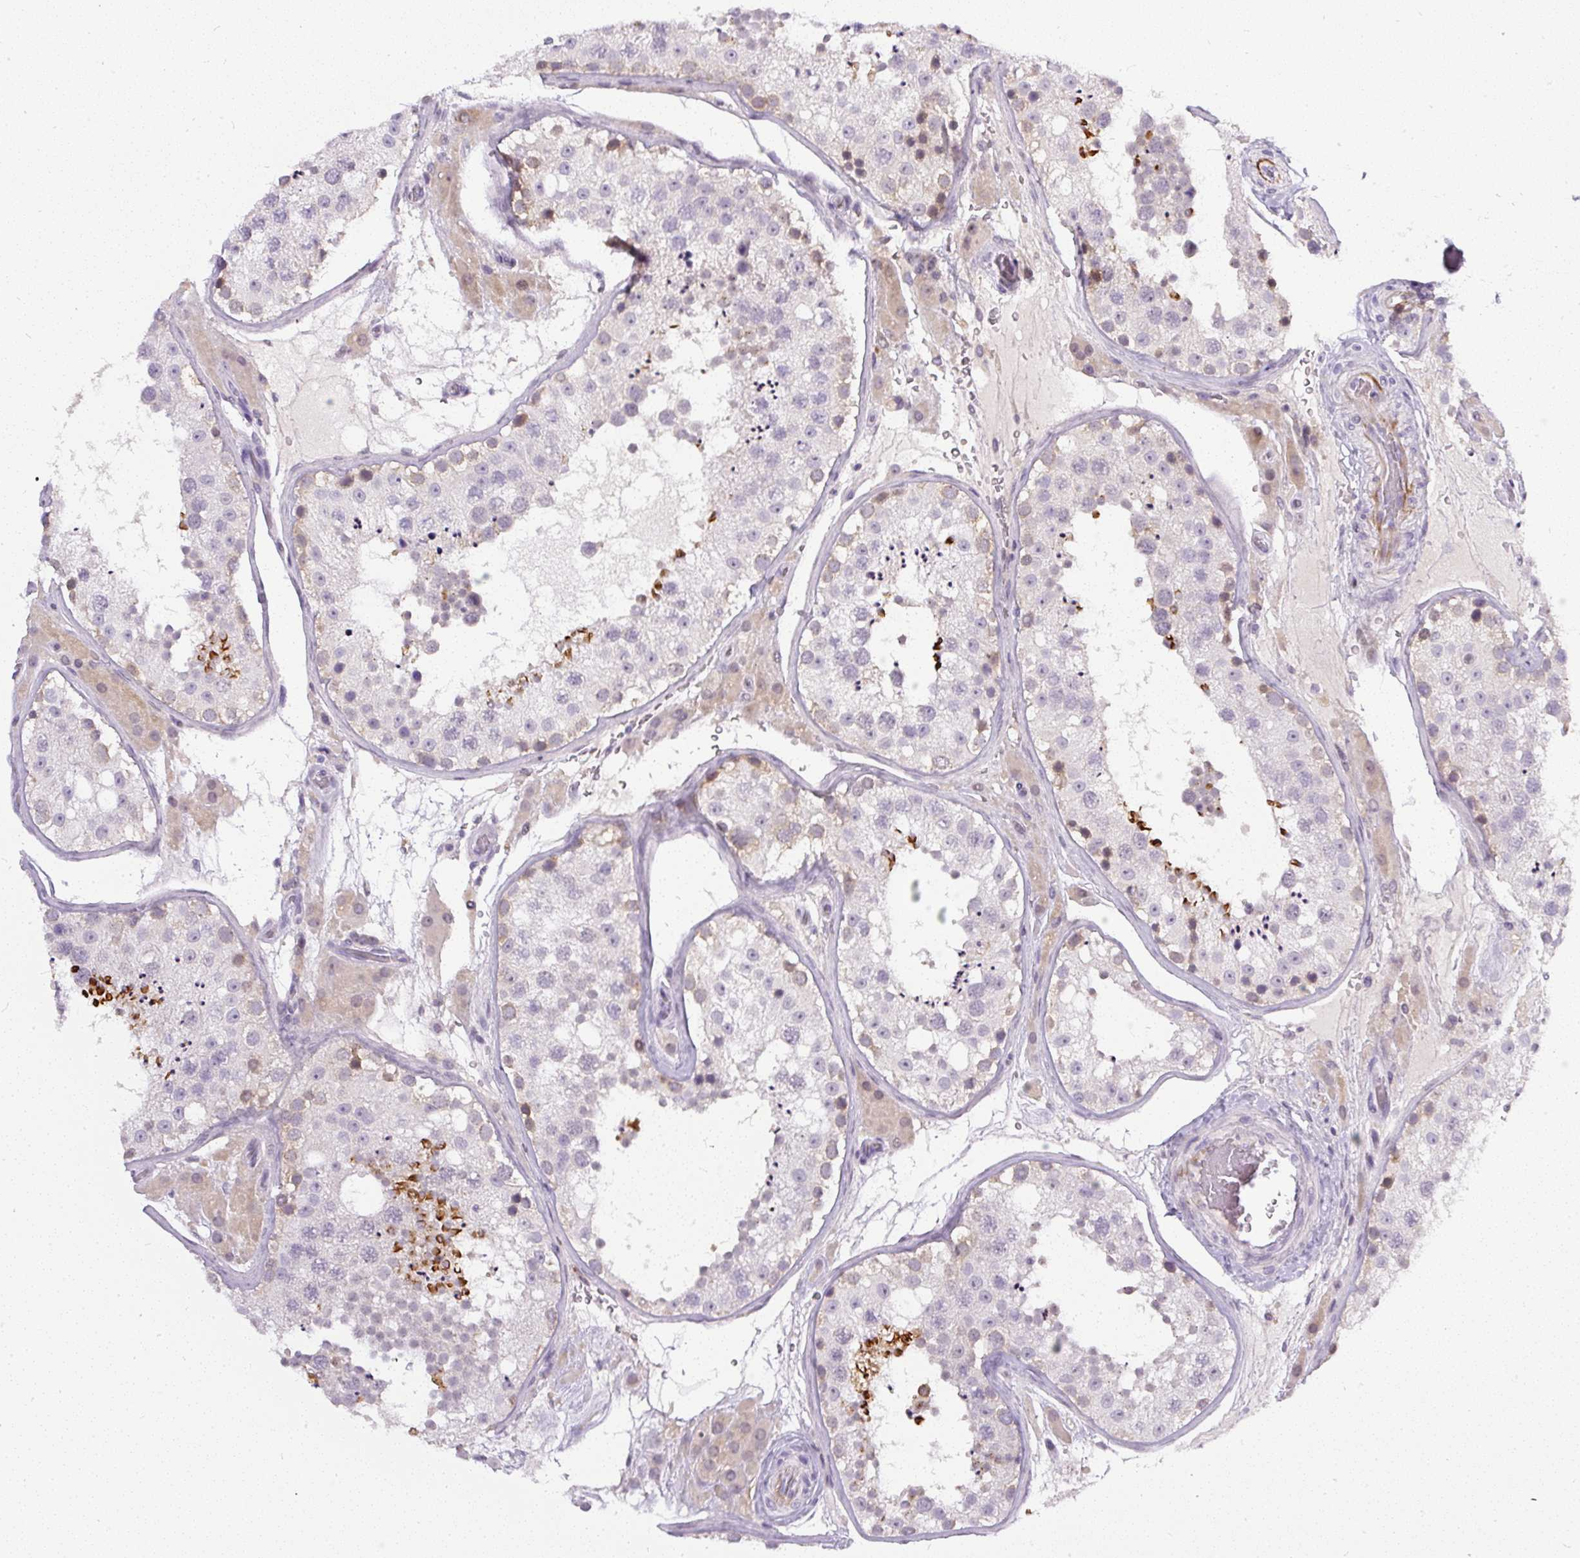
{"staining": {"intensity": "moderate", "quantity": "<25%", "location": "cytoplasmic/membranous"}, "tissue": "testis", "cell_type": "Cells in seminiferous ducts", "image_type": "normal", "snomed": [{"axis": "morphology", "description": "Normal tissue, NOS"}, {"axis": "topography", "description": "Testis"}], "caption": "Normal testis was stained to show a protein in brown. There is low levels of moderate cytoplasmic/membranous staining in about <25% of cells in seminiferous ducts.", "gene": "FAM117B", "patient": {"sex": "male", "age": 26}}